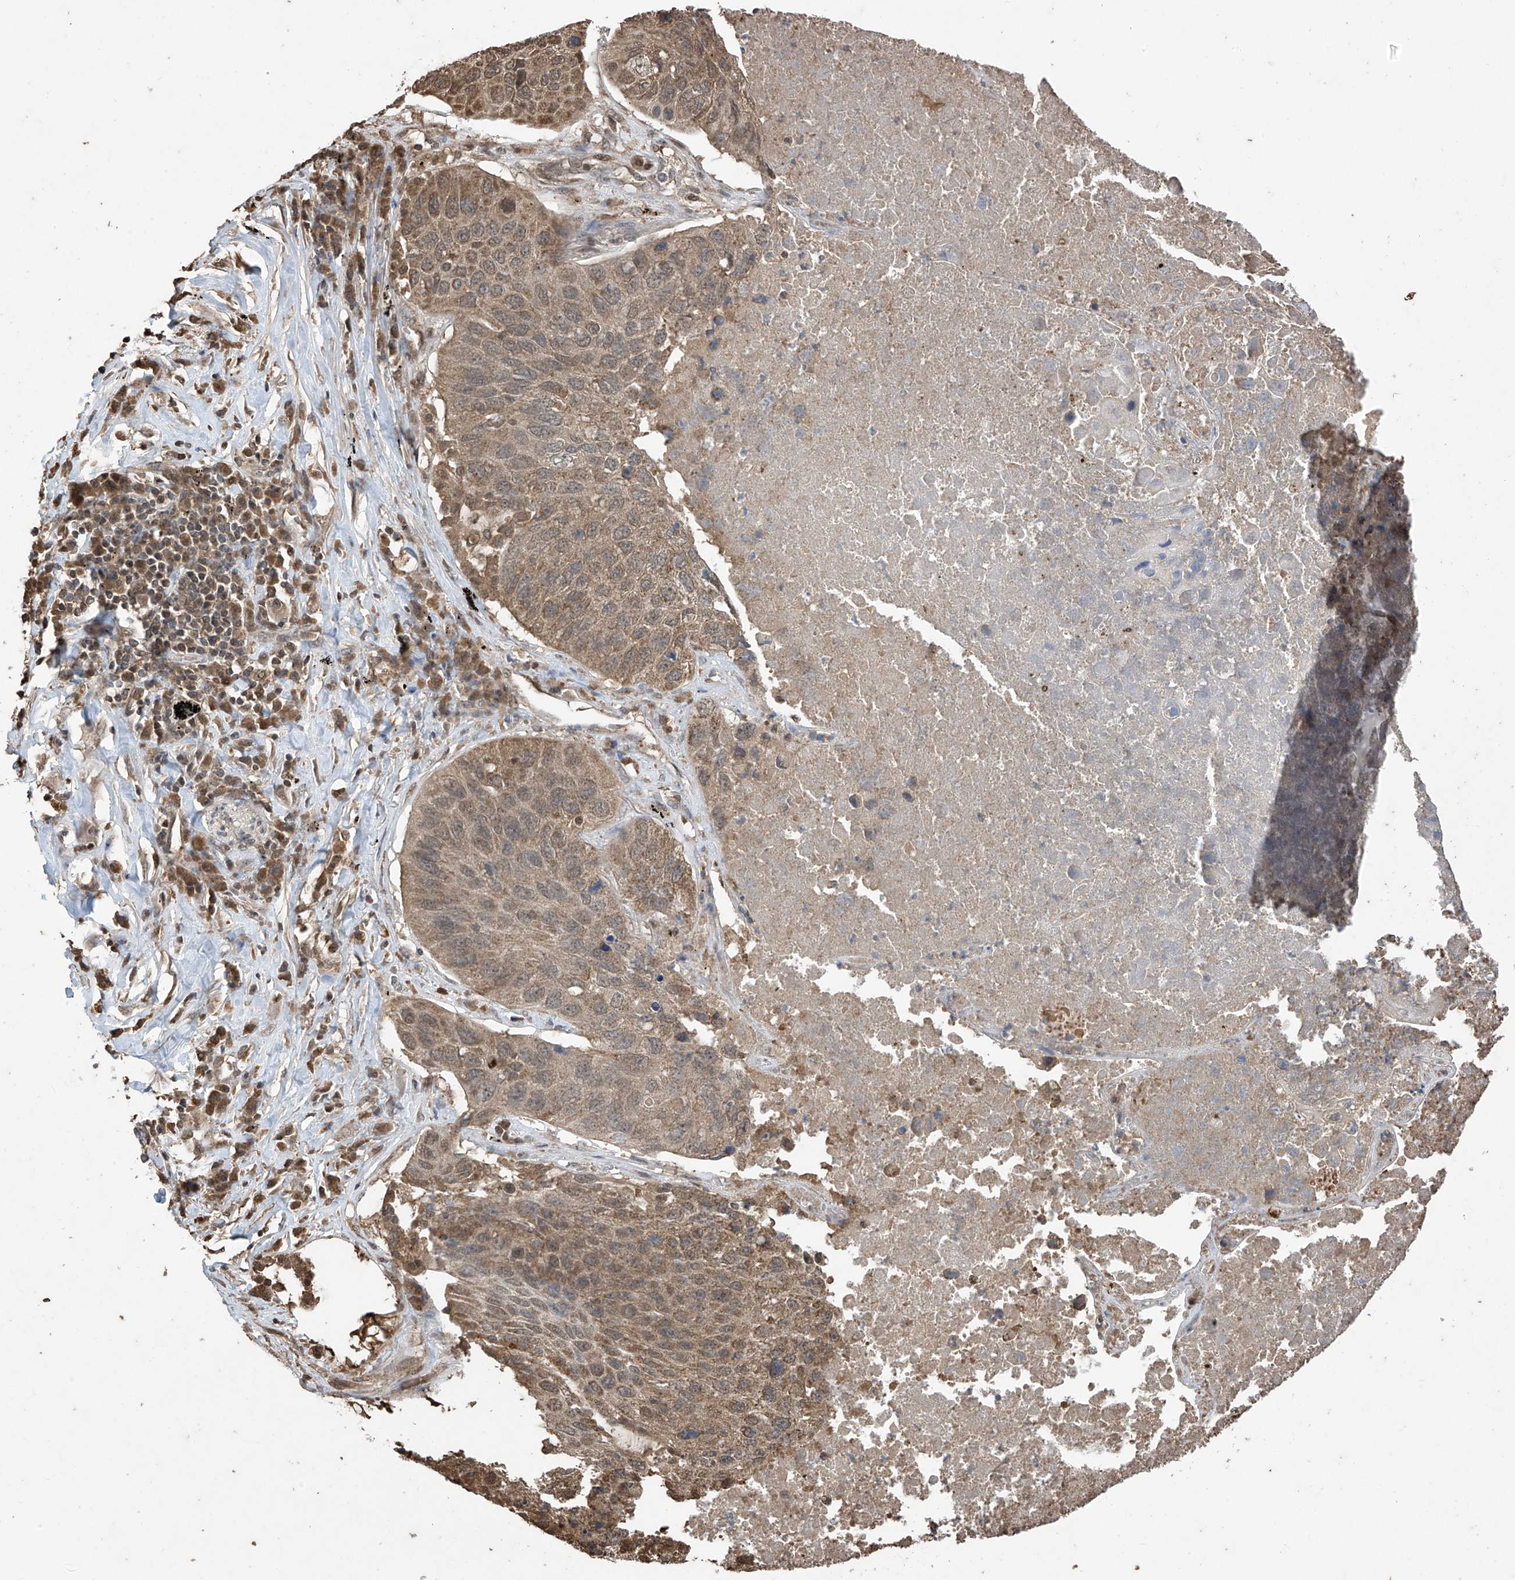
{"staining": {"intensity": "moderate", "quantity": ">75%", "location": "cytoplasmic/membranous"}, "tissue": "lung cancer", "cell_type": "Tumor cells", "image_type": "cancer", "snomed": [{"axis": "morphology", "description": "Squamous cell carcinoma, NOS"}, {"axis": "topography", "description": "Lung"}], "caption": "Lung squamous cell carcinoma stained with immunohistochemistry shows moderate cytoplasmic/membranous expression in approximately >75% of tumor cells.", "gene": "PNPT1", "patient": {"sex": "male", "age": 61}}